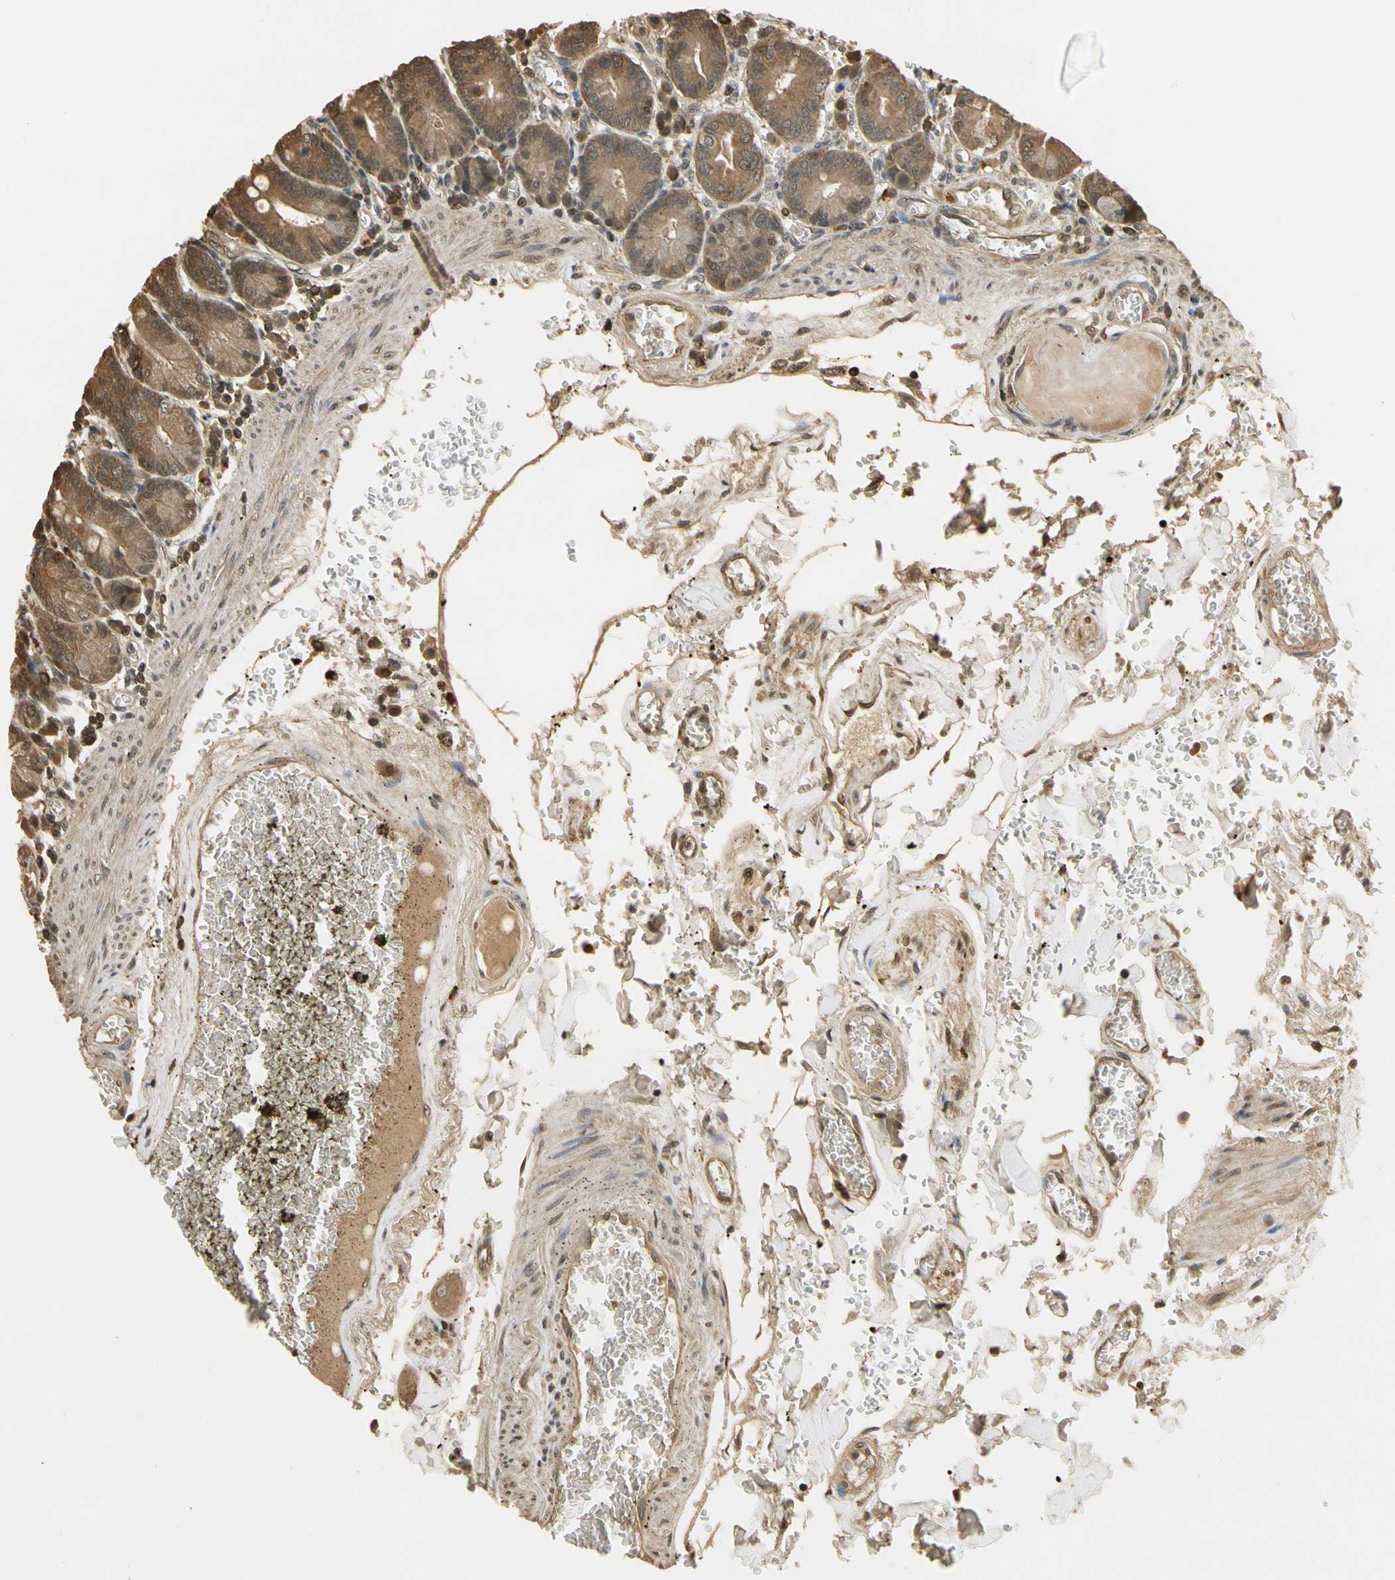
{"staining": {"intensity": "moderate", "quantity": ">75%", "location": "cytoplasmic/membranous"}, "tissue": "small intestine", "cell_type": "Glandular cells", "image_type": "normal", "snomed": [{"axis": "morphology", "description": "Normal tissue, NOS"}, {"axis": "topography", "description": "Small intestine"}], "caption": "This is a histology image of immunohistochemistry (IHC) staining of normal small intestine, which shows moderate positivity in the cytoplasmic/membranous of glandular cells.", "gene": "SOD1", "patient": {"sex": "male", "age": 71}}